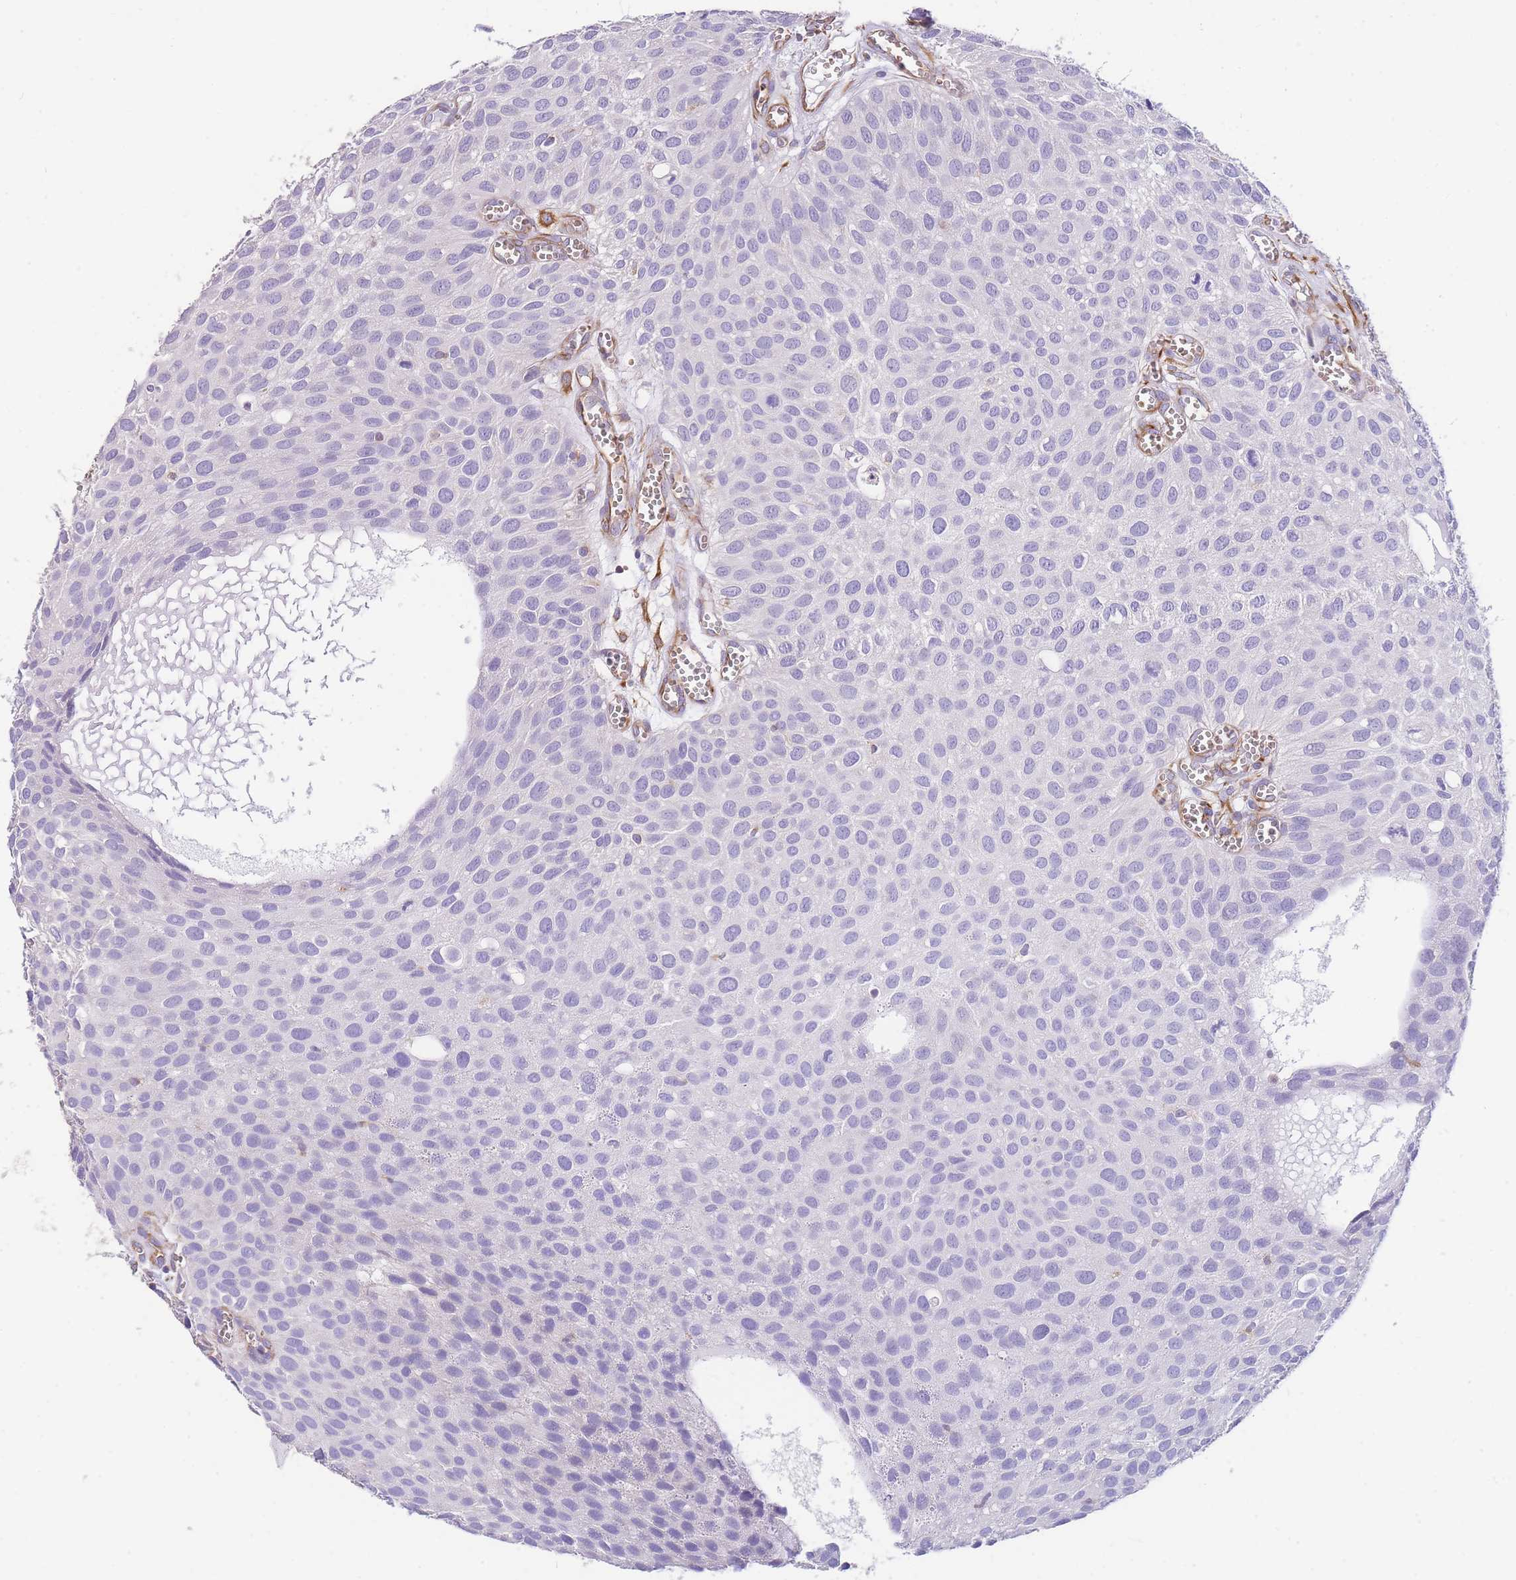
{"staining": {"intensity": "negative", "quantity": "none", "location": "none"}, "tissue": "urothelial cancer", "cell_type": "Tumor cells", "image_type": "cancer", "snomed": [{"axis": "morphology", "description": "Urothelial carcinoma, Low grade"}, {"axis": "topography", "description": "Urinary bladder"}], "caption": "There is no significant expression in tumor cells of low-grade urothelial carcinoma. (DAB immunohistochemistry visualized using brightfield microscopy, high magnification).", "gene": "ANKRD53", "patient": {"sex": "male", "age": 88}}